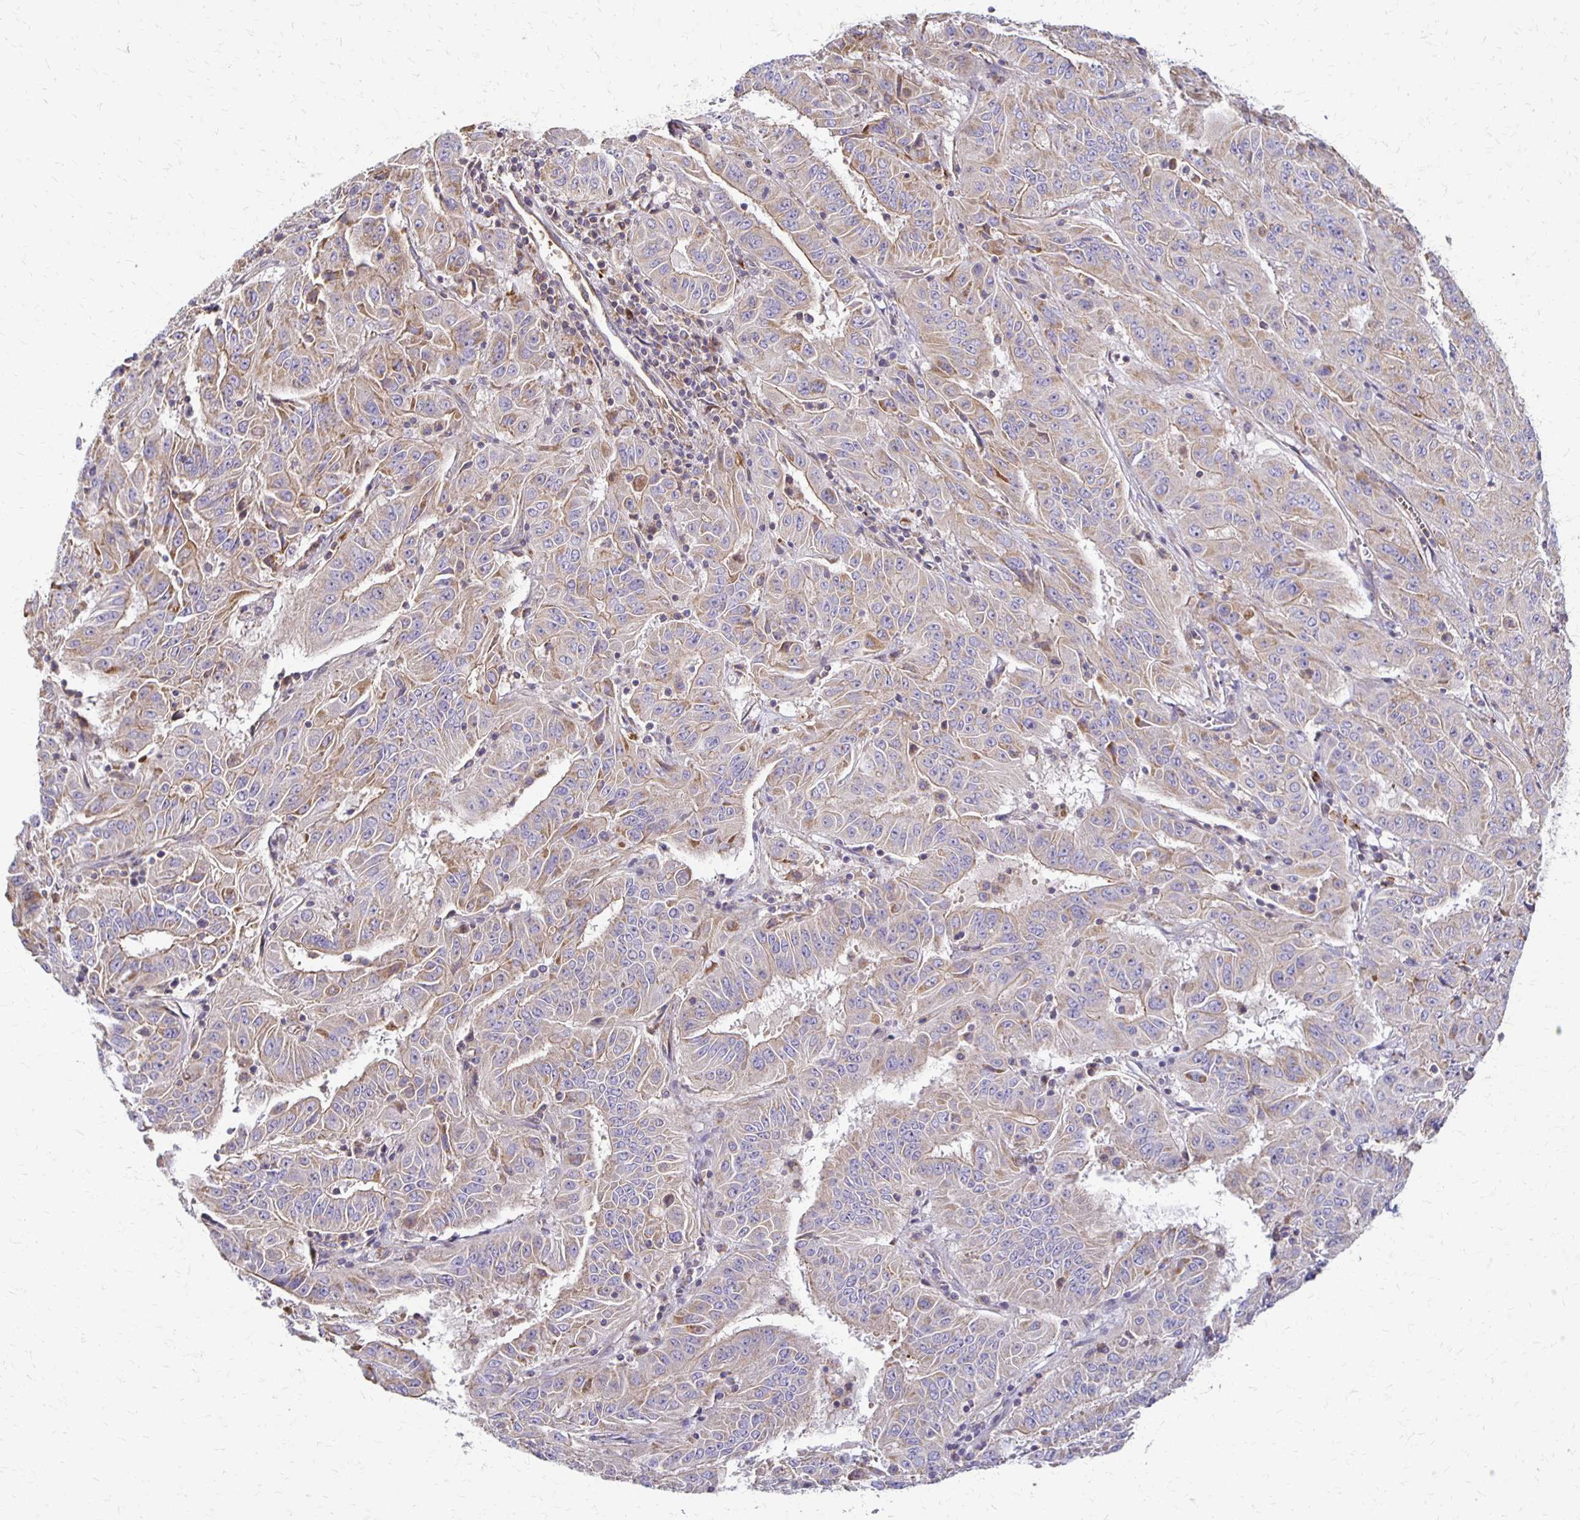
{"staining": {"intensity": "weak", "quantity": "25%-75%", "location": "cytoplasmic/membranous"}, "tissue": "pancreatic cancer", "cell_type": "Tumor cells", "image_type": "cancer", "snomed": [{"axis": "morphology", "description": "Adenocarcinoma, NOS"}, {"axis": "topography", "description": "Pancreas"}], "caption": "Immunohistochemical staining of human adenocarcinoma (pancreatic) reveals low levels of weak cytoplasmic/membranous staining in approximately 25%-75% of tumor cells.", "gene": "EIF4EBP2", "patient": {"sex": "male", "age": 63}}